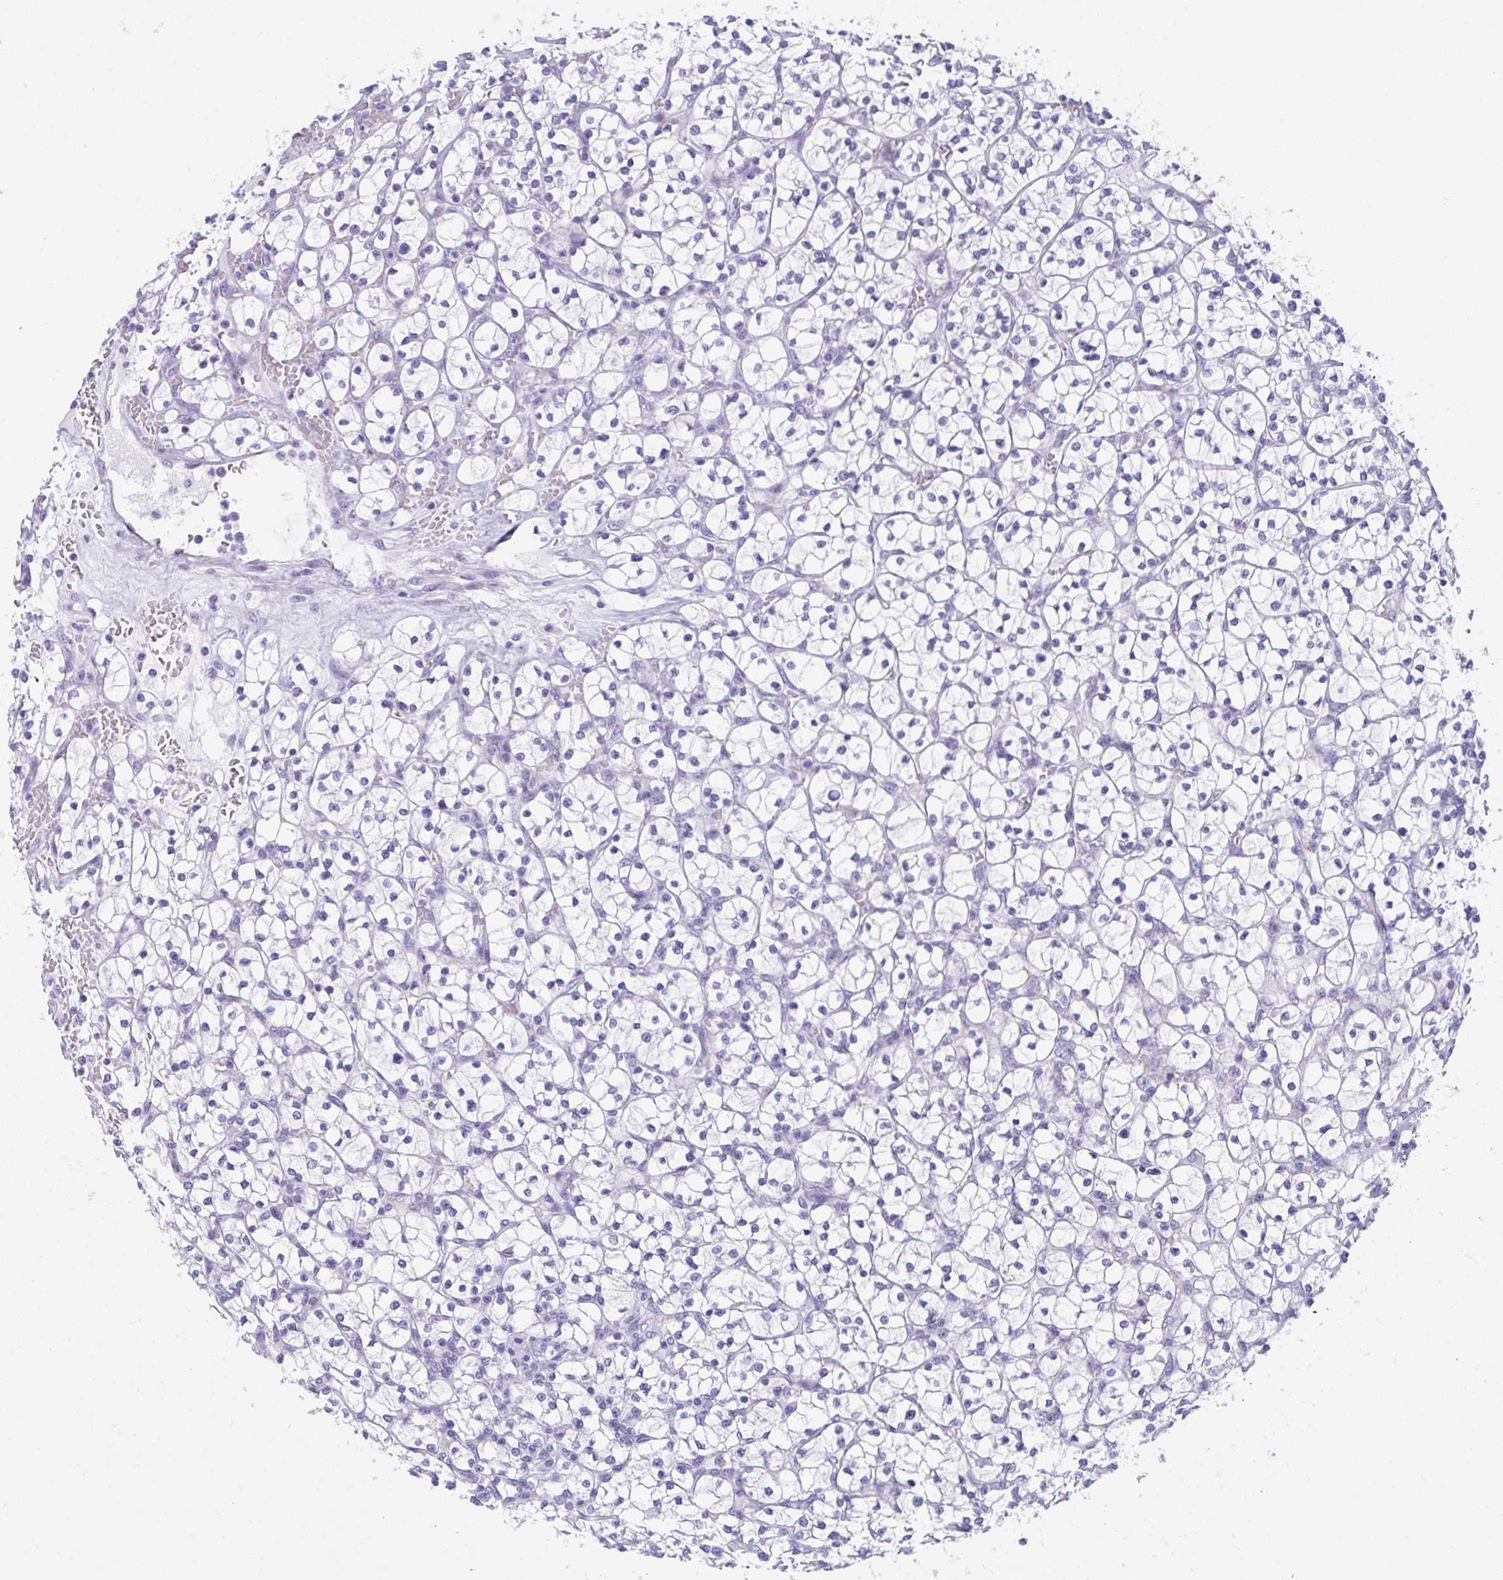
{"staining": {"intensity": "negative", "quantity": "none", "location": "none"}, "tissue": "renal cancer", "cell_type": "Tumor cells", "image_type": "cancer", "snomed": [{"axis": "morphology", "description": "Adenocarcinoma, NOS"}, {"axis": "topography", "description": "Kidney"}], "caption": "IHC of renal adenocarcinoma displays no positivity in tumor cells.", "gene": "TTC30B", "patient": {"sex": "female", "age": 64}}